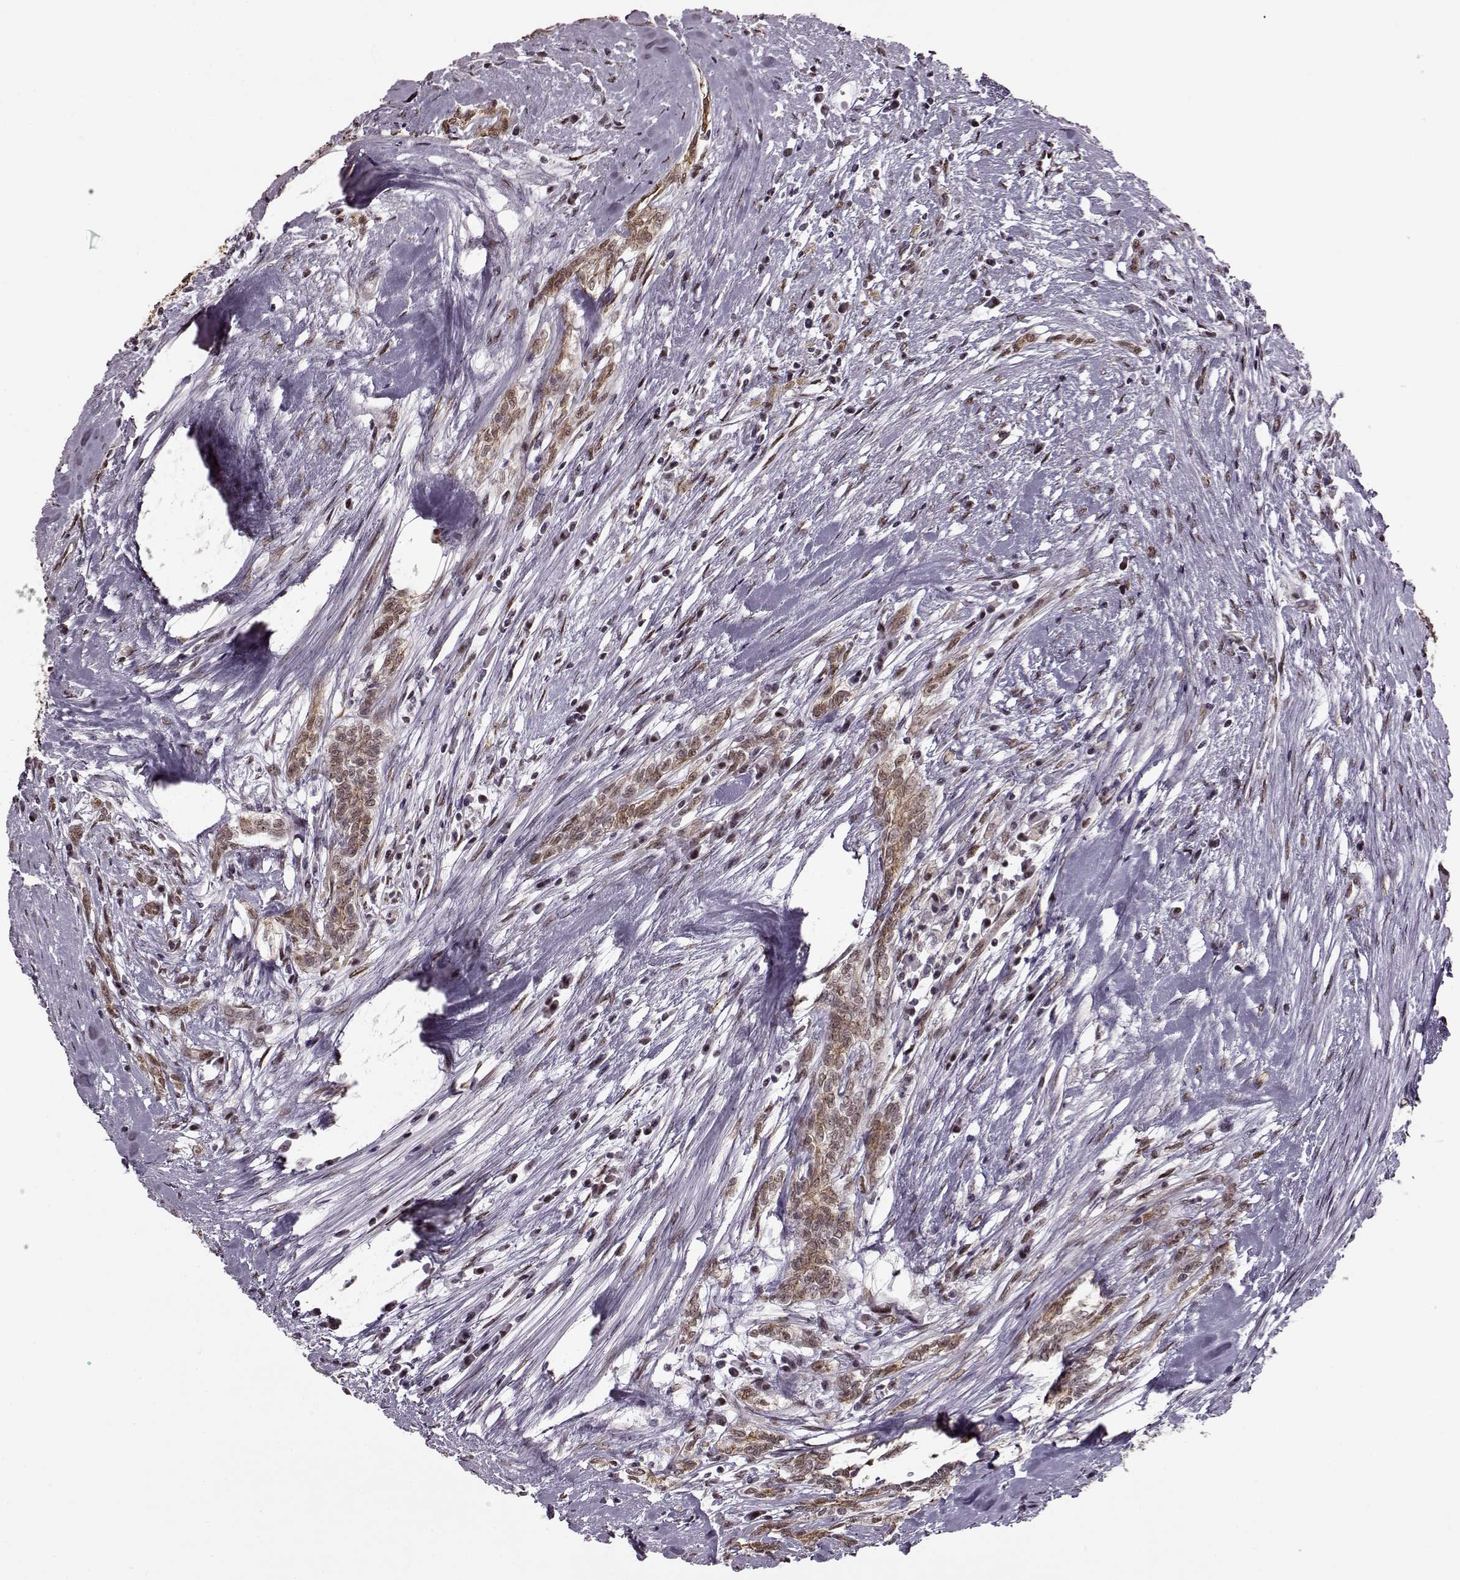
{"staining": {"intensity": "weak", "quantity": ">75%", "location": "cytoplasmic/membranous"}, "tissue": "testis cancer", "cell_type": "Tumor cells", "image_type": "cancer", "snomed": [{"axis": "morphology", "description": "Carcinoma, Embryonal, NOS"}, {"axis": "topography", "description": "Testis"}], "caption": "Human testis embryonal carcinoma stained with a brown dye shows weak cytoplasmic/membranous positive positivity in about >75% of tumor cells.", "gene": "FTO", "patient": {"sex": "male", "age": 37}}